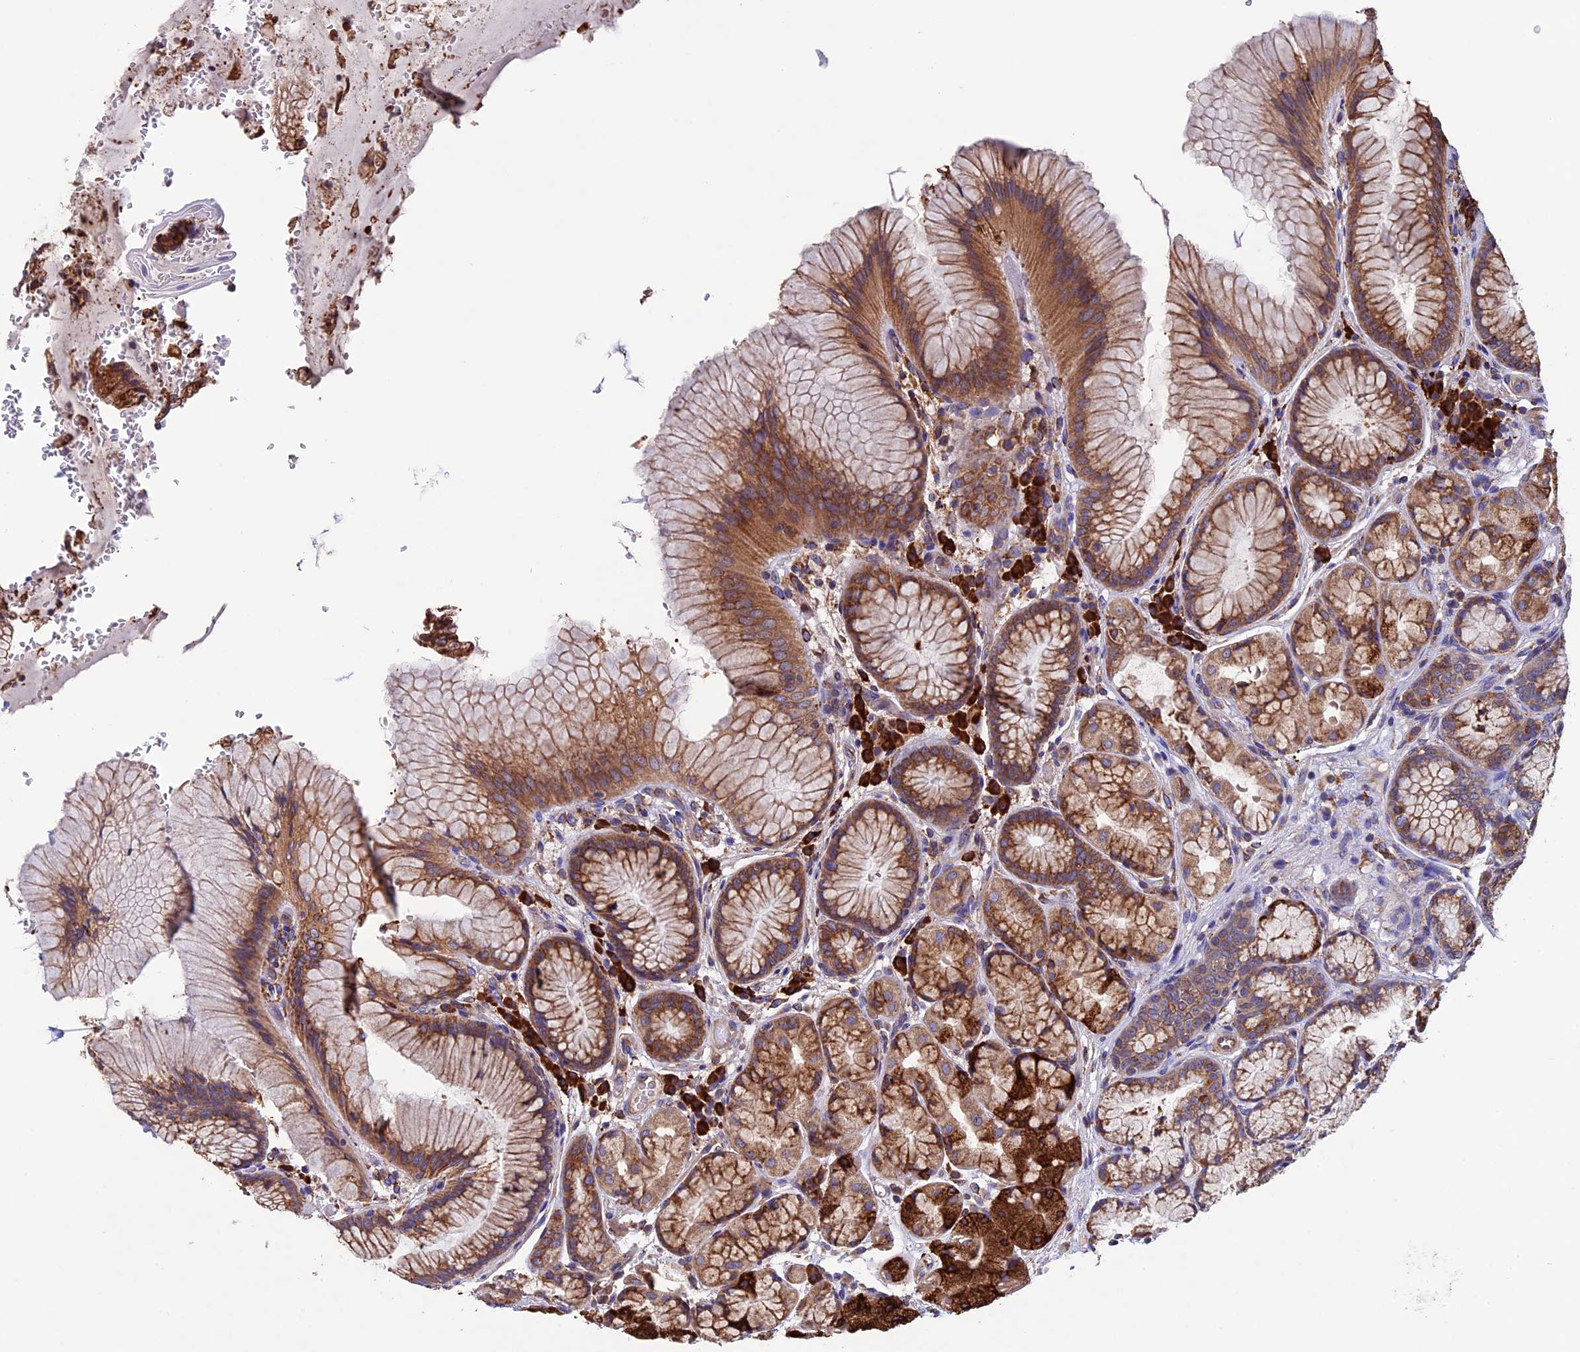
{"staining": {"intensity": "strong", "quantity": "25%-75%", "location": "cytoplasmic/membranous"}, "tissue": "stomach", "cell_type": "Glandular cells", "image_type": "normal", "snomed": [{"axis": "morphology", "description": "Normal tissue, NOS"}, {"axis": "topography", "description": "Stomach"}], "caption": "Immunohistochemistry (IHC) (DAB (3,3'-diaminobenzidine)) staining of normal human stomach reveals strong cytoplasmic/membranous protein positivity in about 25%-75% of glandular cells. (DAB IHC, brown staining for protein, blue staining for nuclei).", "gene": "BTBD3", "patient": {"sex": "male", "age": 63}}